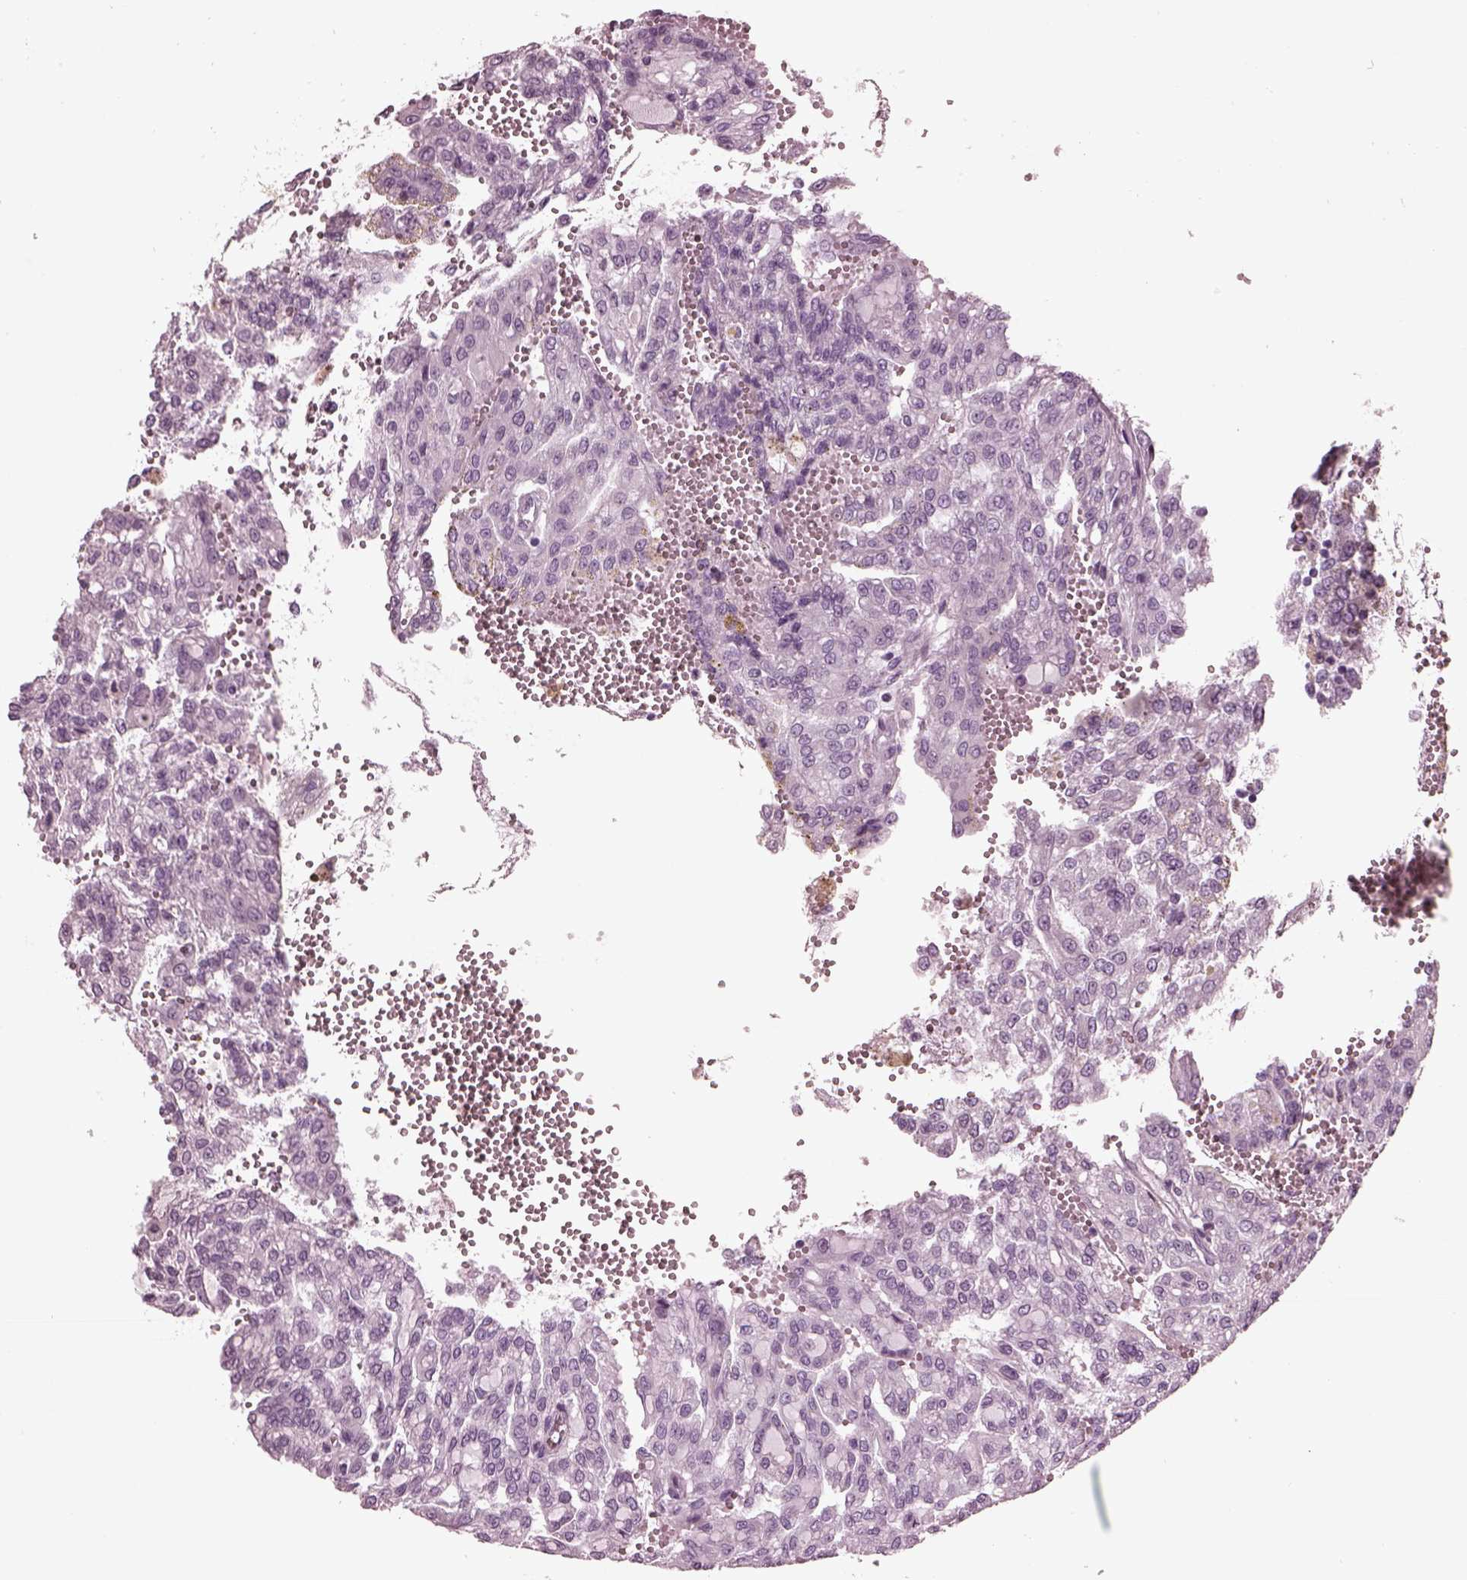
{"staining": {"intensity": "negative", "quantity": "none", "location": "none"}, "tissue": "renal cancer", "cell_type": "Tumor cells", "image_type": "cancer", "snomed": [{"axis": "morphology", "description": "Adenocarcinoma, NOS"}, {"axis": "topography", "description": "Kidney"}], "caption": "Tumor cells are negative for brown protein staining in renal adenocarcinoma.", "gene": "MIB2", "patient": {"sex": "male", "age": 63}}